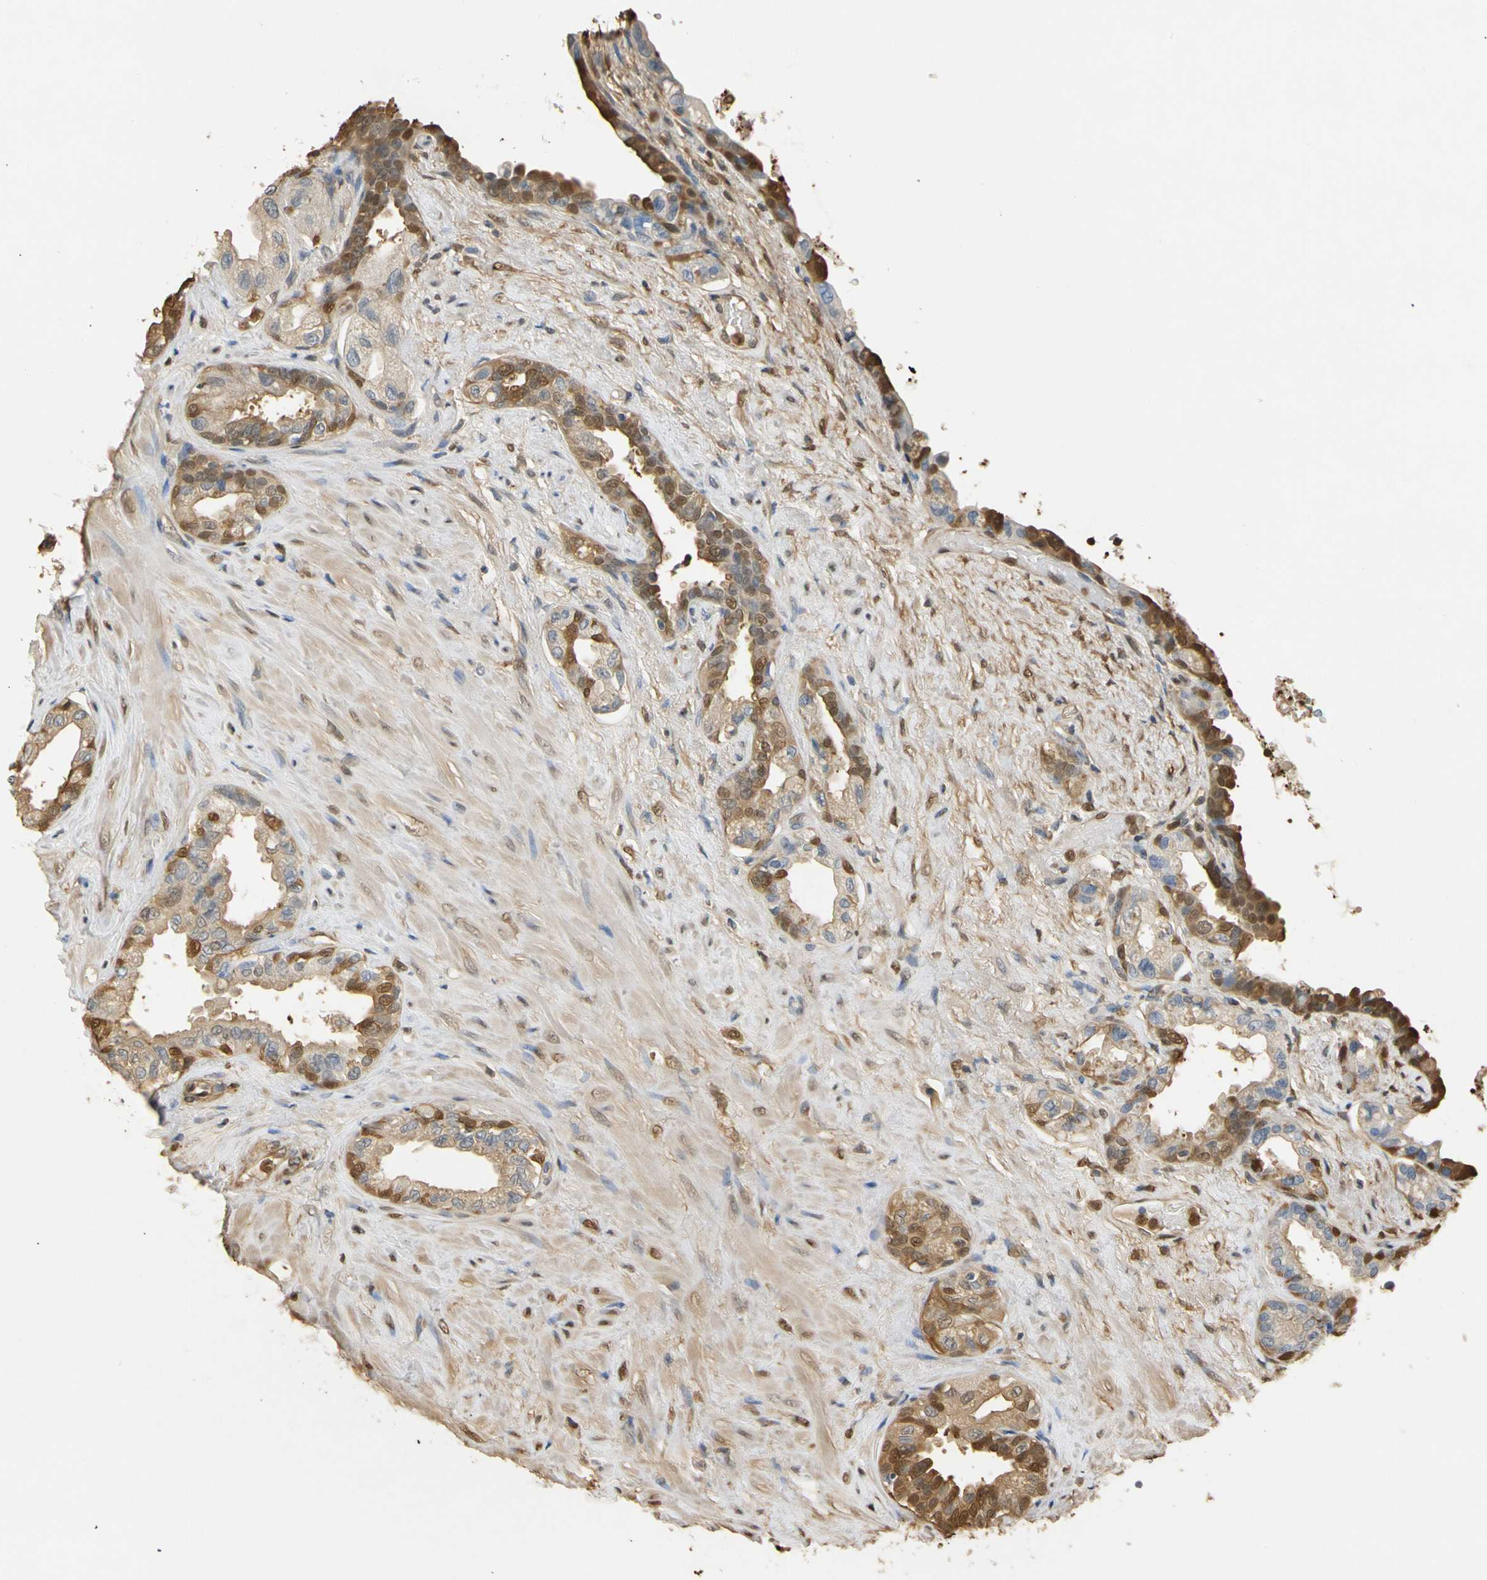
{"staining": {"intensity": "moderate", "quantity": "25%-75%", "location": "cytoplasmic/membranous,nuclear"}, "tissue": "seminal vesicle", "cell_type": "Glandular cells", "image_type": "normal", "snomed": [{"axis": "morphology", "description": "Normal tissue, NOS"}, {"axis": "topography", "description": "Seminal veicle"}], "caption": "IHC staining of benign seminal vesicle, which demonstrates medium levels of moderate cytoplasmic/membranous,nuclear staining in about 25%-75% of glandular cells indicating moderate cytoplasmic/membranous,nuclear protein expression. The staining was performed using DAB (brown) for protein detection and nuclei were counterstained in hematoxylin (blue).", "gene": "S100A6", "patient": {"sex": "male", "age": 61}}